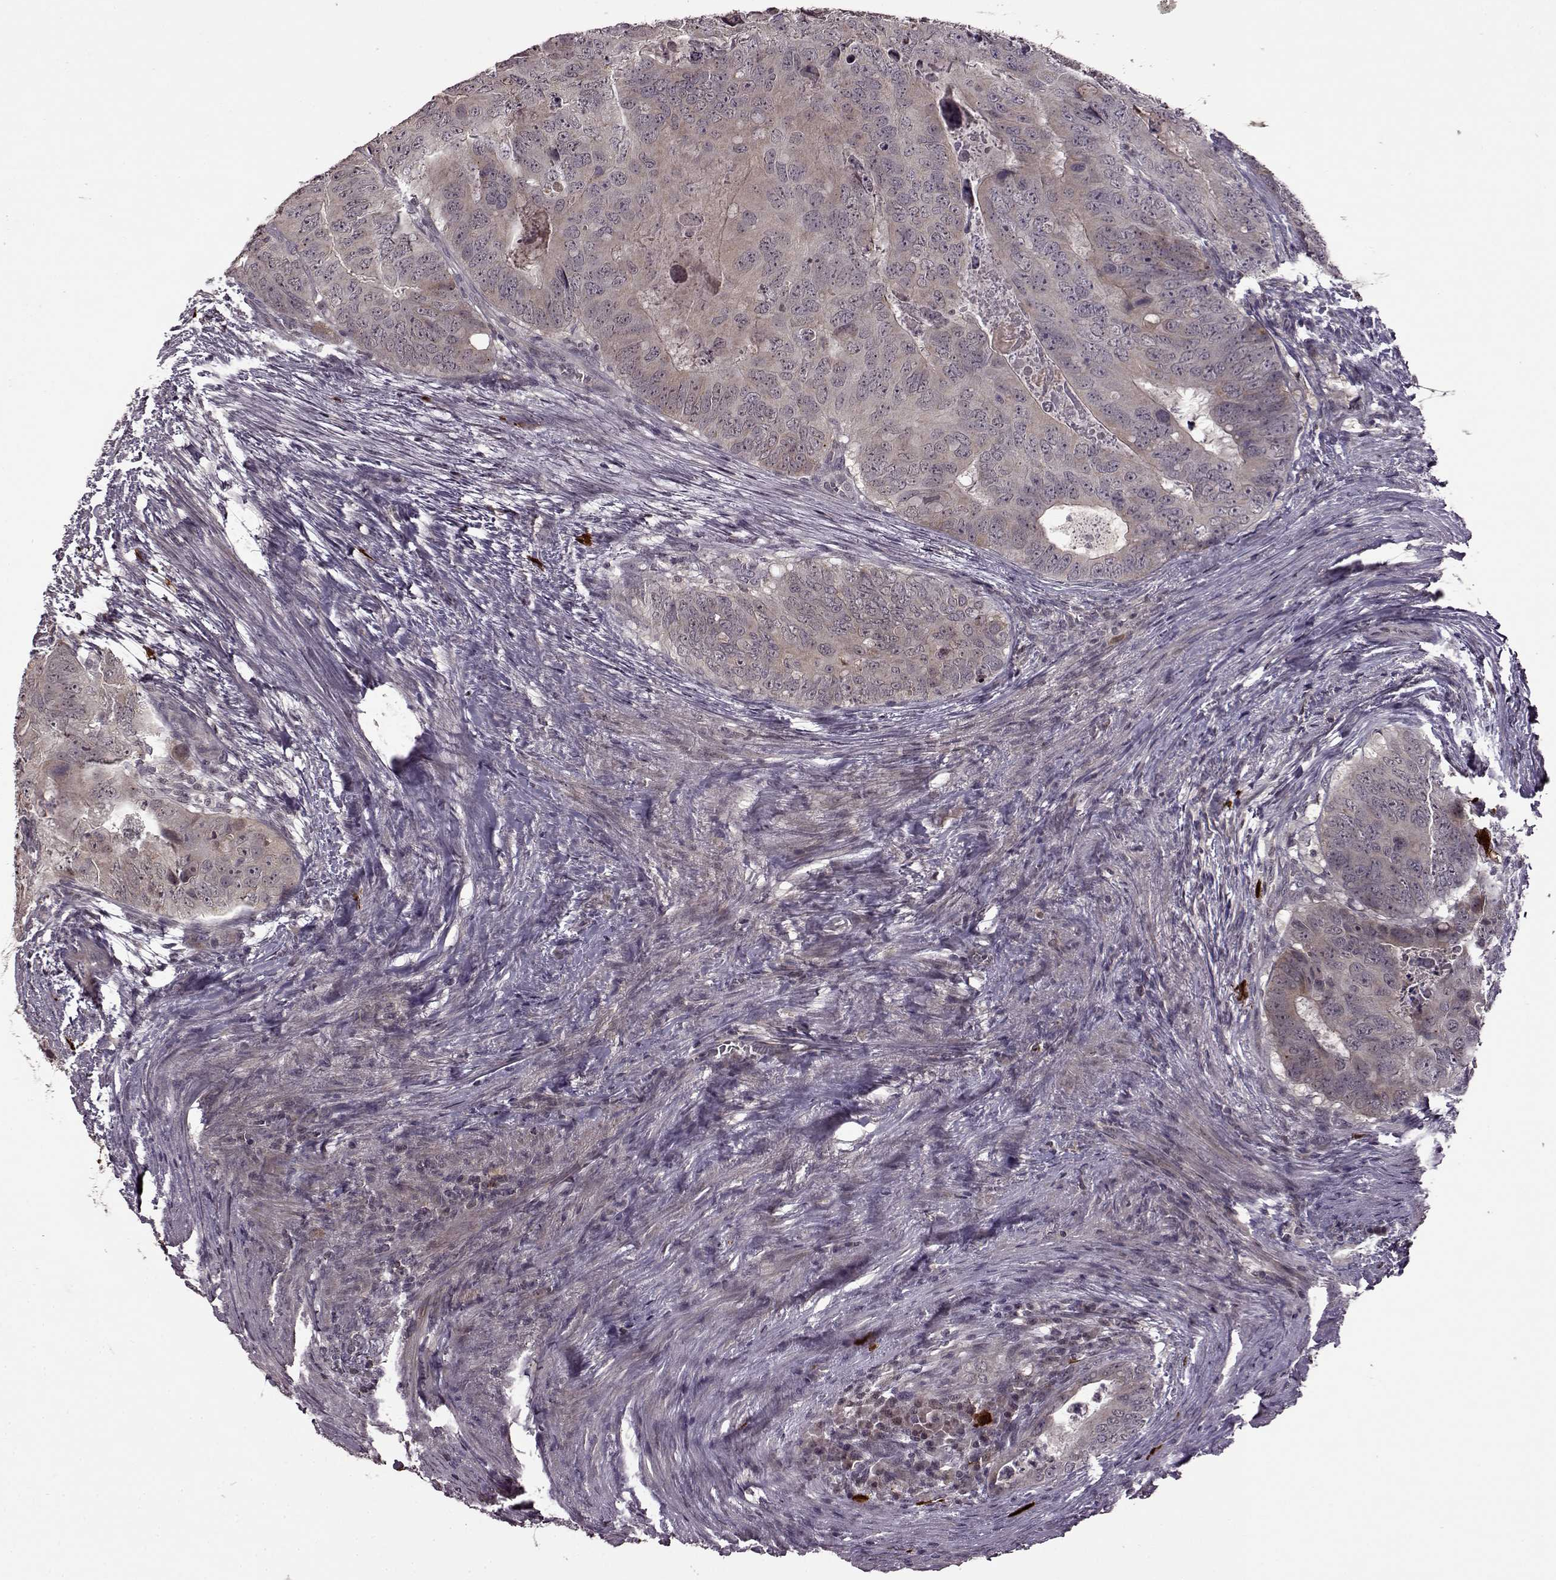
{"staining": {"intensity": "weak", "quantity": "<25%", "location": "cytoplasmic/membranous"}, "tissue": "colorectal cancer", "cell_type": "Tumor cells", "image_type": "cancer", "snomed": [{"axis": "morphology", "description": "Adenocarcinoma, NOS"}, {"axis": "topography", "description": "Colon"}], "caption": "High power microscopy photomicrograph of an immunohistochemistry histopathology image of colorectal adenocarcinoma, revealing no significant positivity in tumor cells.", "gene": "MAIP1", "patient": {"sex": "male", "age": 79}}